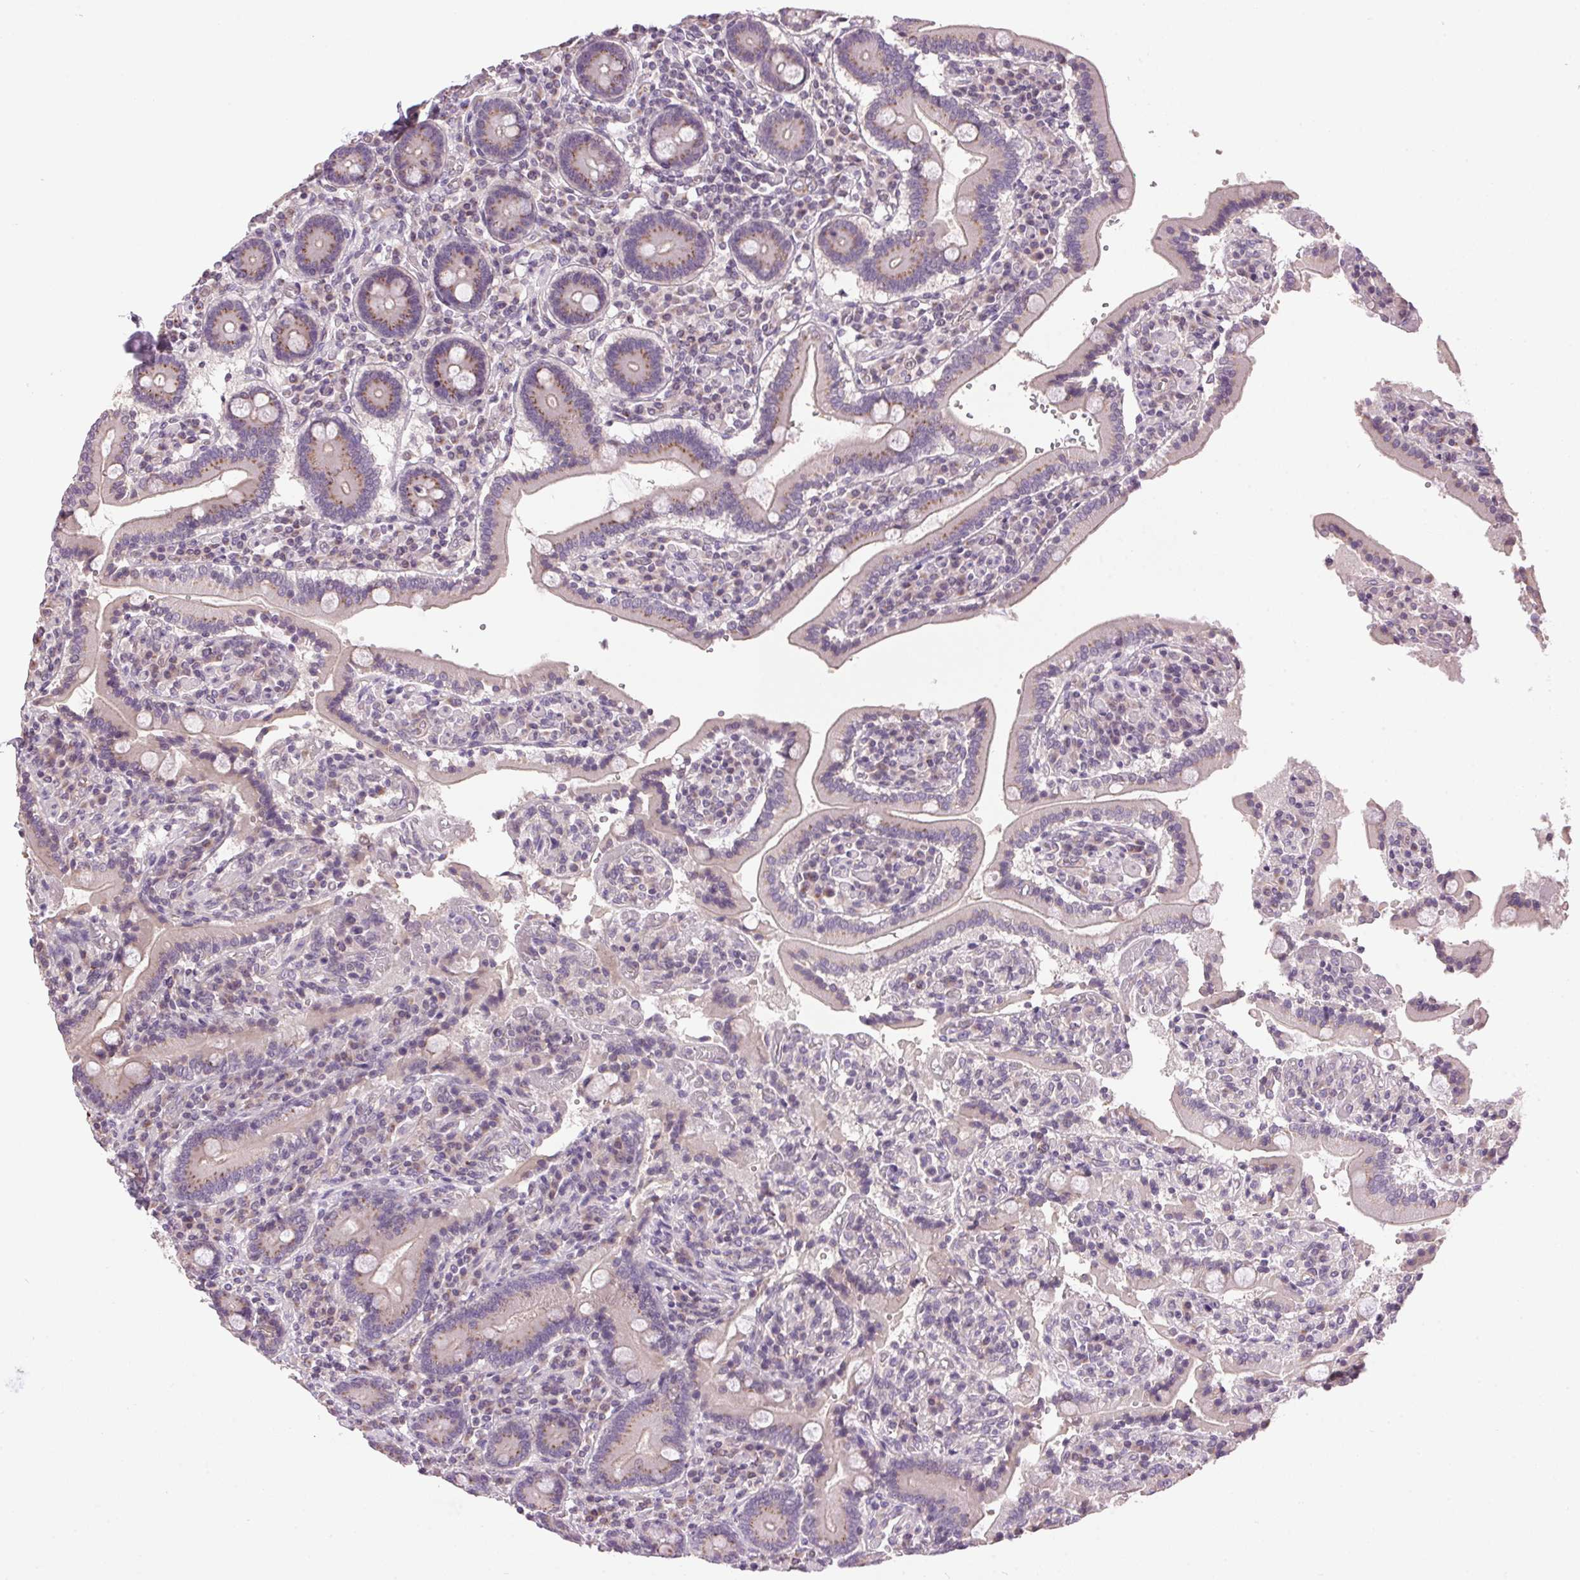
{"staining": {"intensity": "weak", "quantity": "25%-75%", "location": "cytoplasmic/membranous"}, "tissue": "duodenum", "cell_type": "Glandular cells", "image_type": "normal", "snomed": [{"axis": "morphology", "description": "Normal tissue, NOS"}, {"axis": "topography", "description": "Duodenum"}], "caption": "Immunohistochemical staining of benign duodenum reveals low levels of weak cytoplasmic/membranous positivity in approximately 25%-75% of glandular cells.", "gene": "GOLPH3", "patient": {"sex": "female", "age": 62}}